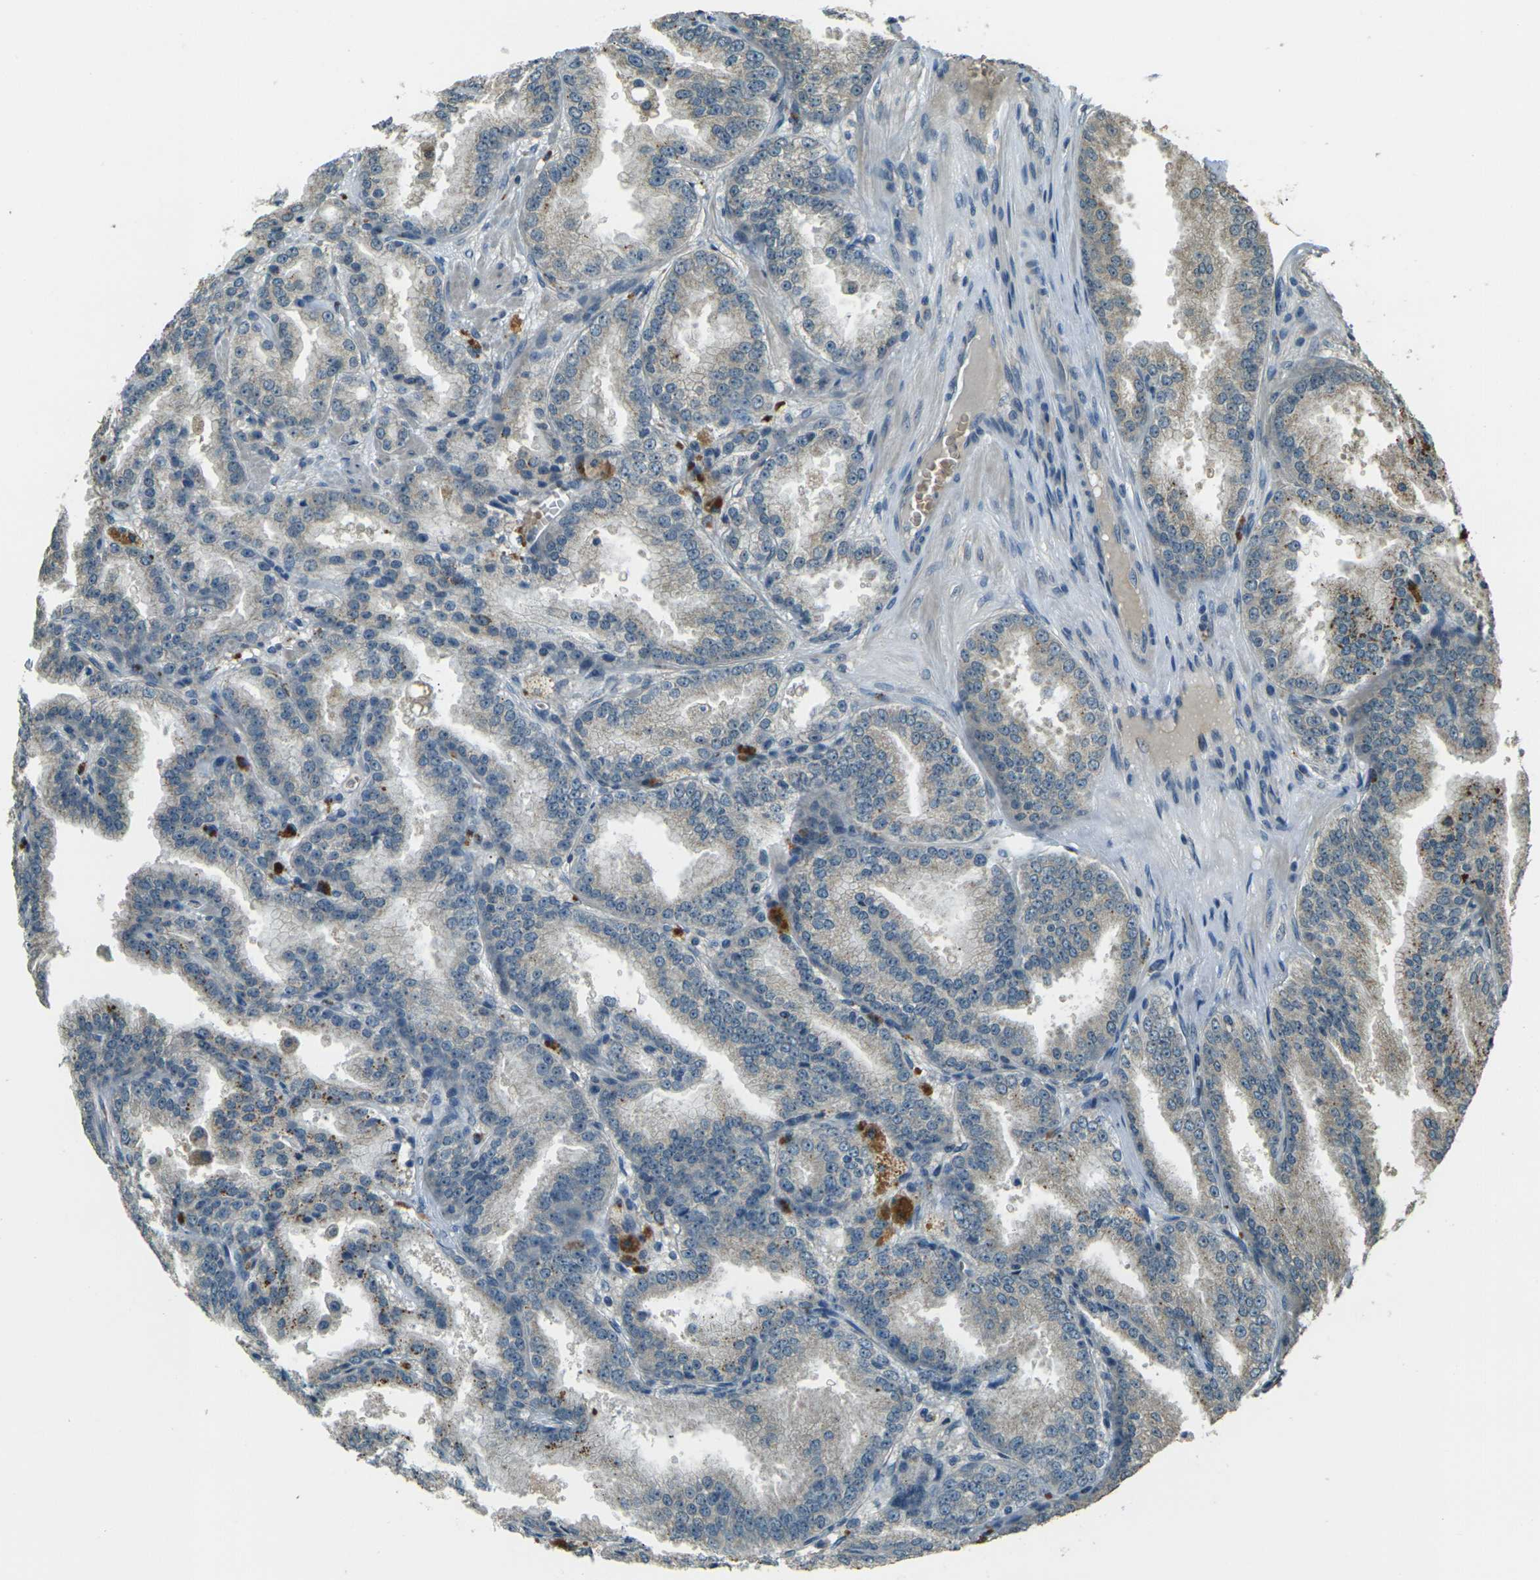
{"staining": {"intensity": "weak", "quantity": ">75%", "location": "cytoplasmic/membranous"}, "tissue": "prostate cancer", "cell_type": "Tumor cells", "image_type": "cancer", "snomed": [{"axis": "morphology", "description": "Adenocarcinoma, High grade"}, {"axis": "topography", "description": "Prostate"}], "caption": "The immunohistochemical stain labels weak cytoplasmic/membranous staining in tumor cells of adenocarcinoma (high-grade) (prostate) tissue.", "gene": "TOR1A", "patient": {"sex": "male", "age": 61}}